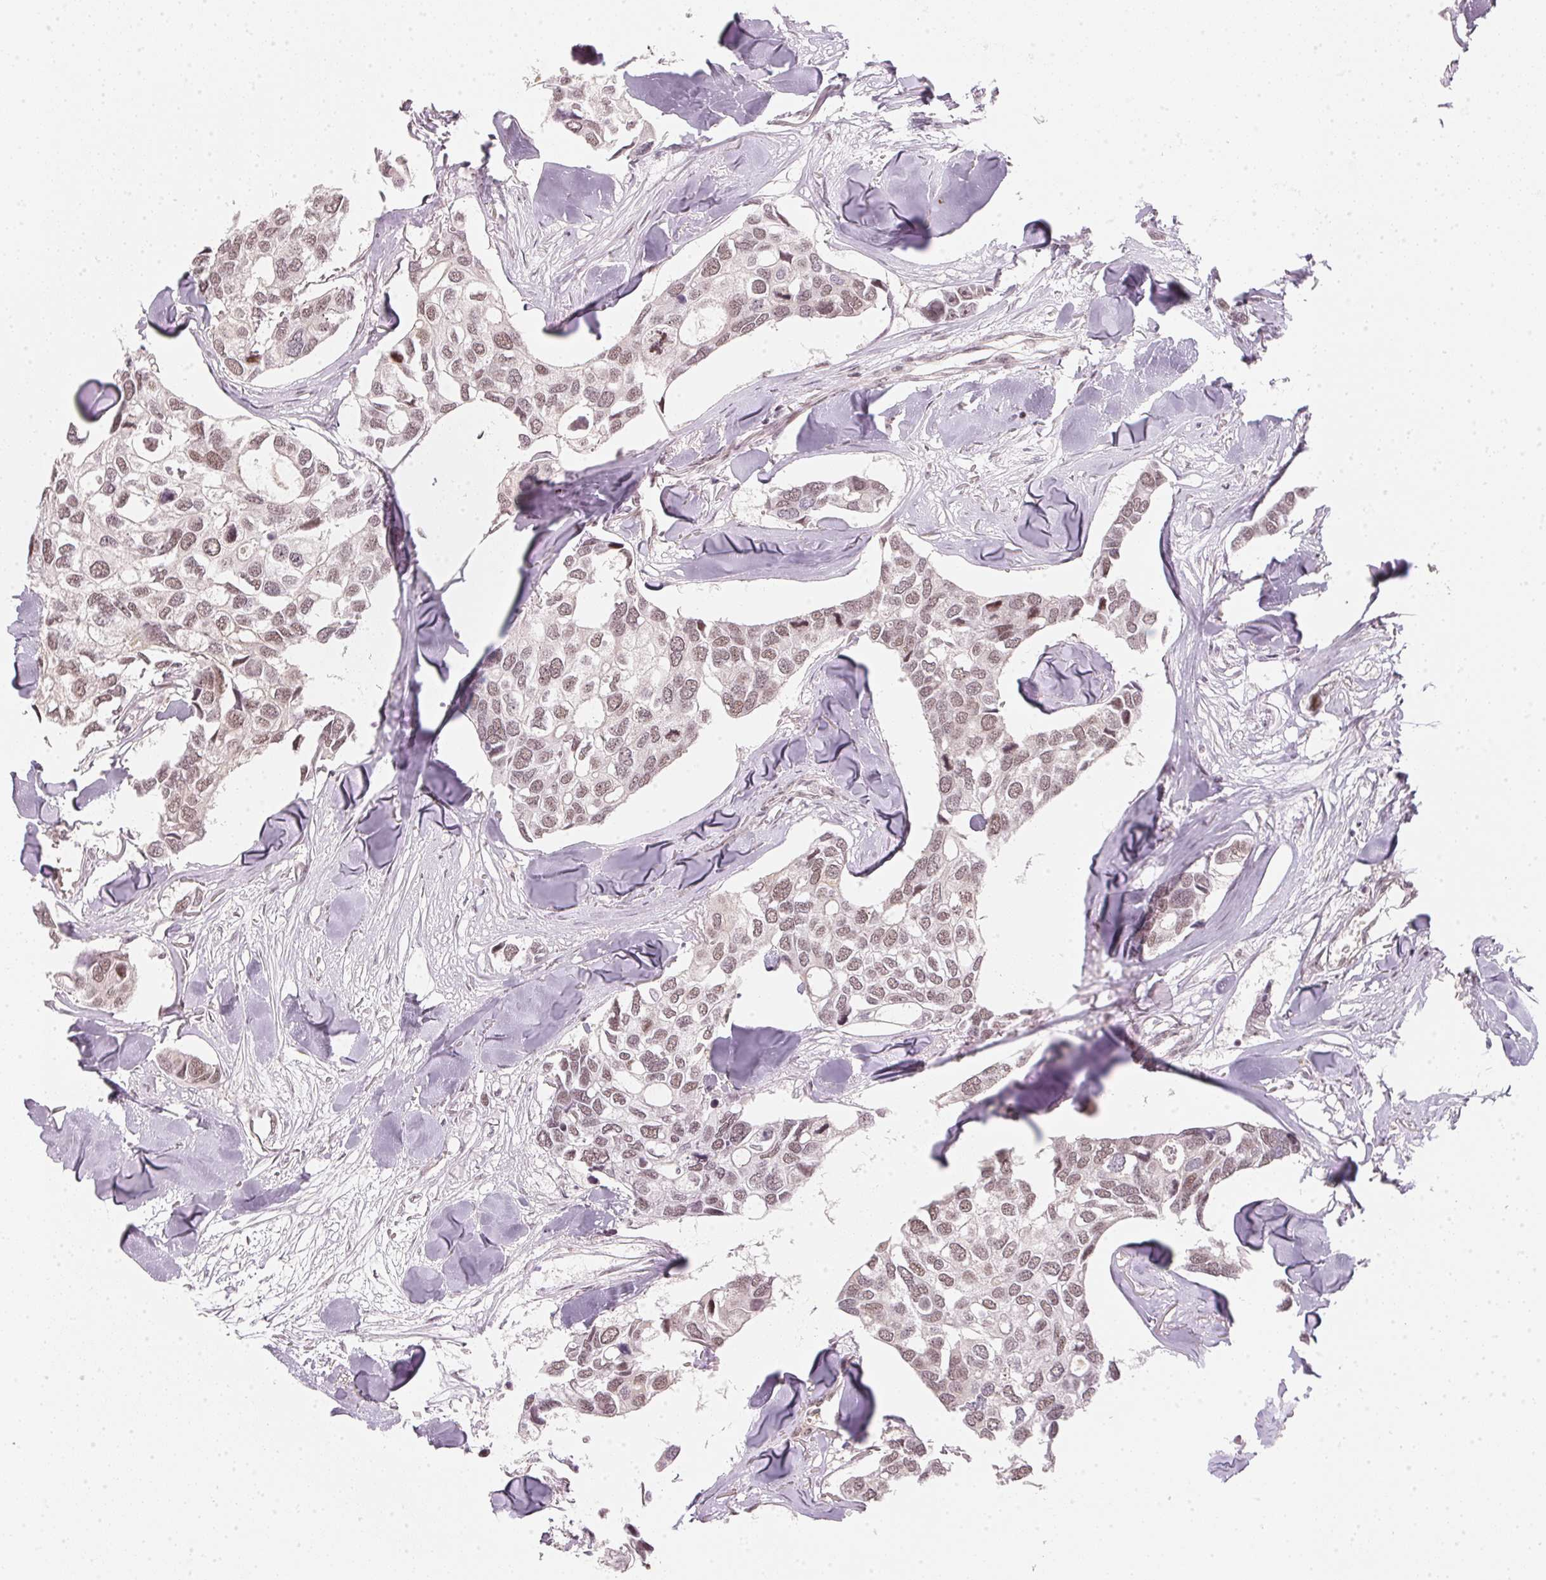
{"staining": {"intensity": "moderate", "quantity": ">75%", "location": "nuclear"}, "tissue": "breast cancer", "cell_type": "Tumor cells", "image_type": "cancer", "snomed": [{"axis": "morphology", "description": "Duct carcinoma"}, {"axis": "topography", "description": "Breast"}], "caption": "An image showing moderate nuclear expression in about >75% of tumor cells in breast invasive ductal carcinoma, as visualized by brown immunohistochemical staining.", "gene": "KAT6A", "patient": {"sex": "female", "age": 83}}